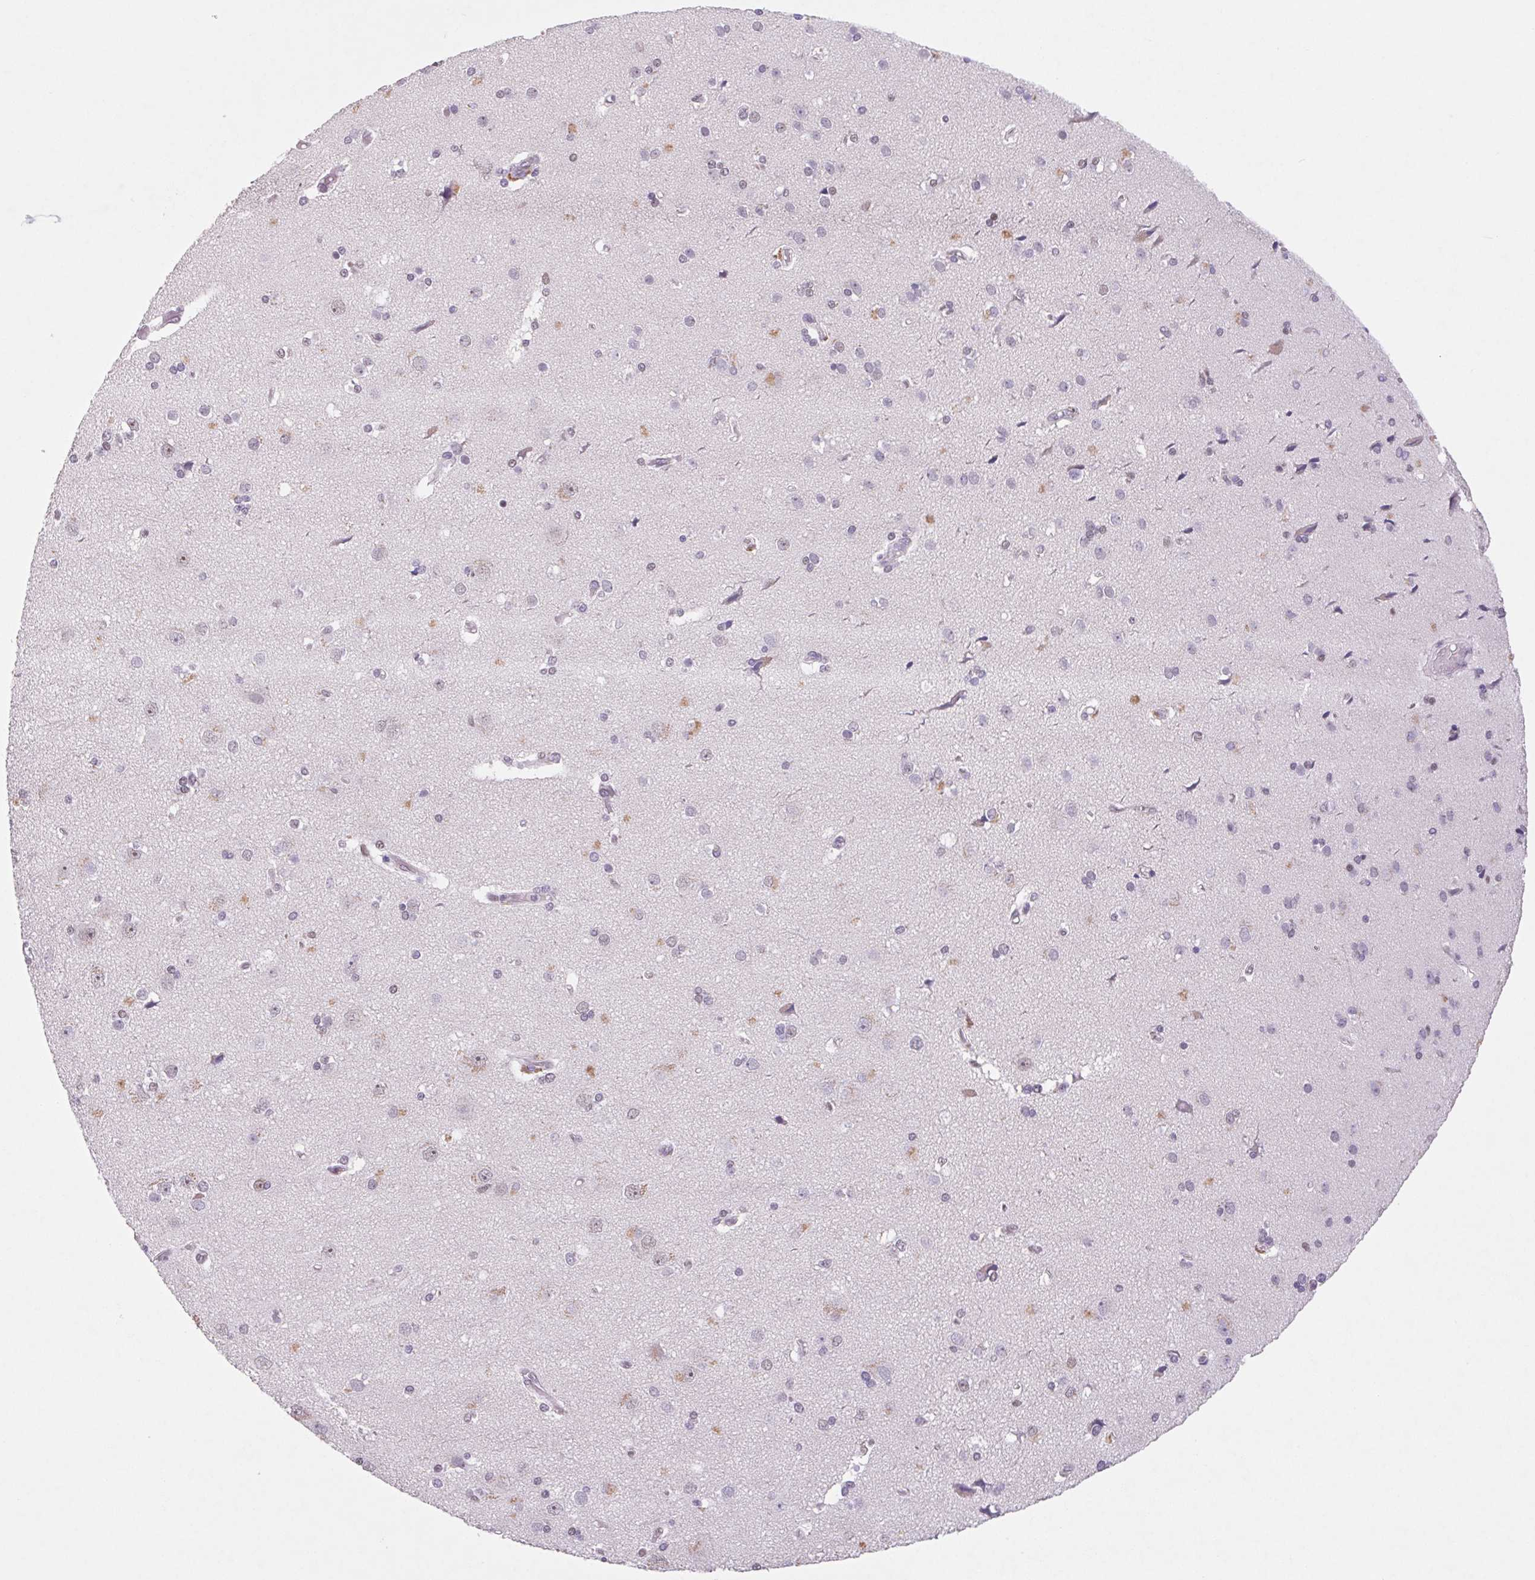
{"staining": {"intensity": "negative", "quantity": "none", "location": "none"}, "tissue": "cerebral cortex", "cell_type": "Endothelial cells", "image_type": "normal", "snomed": [{"axis": "morphology", "description": "Normal tissue, NOS"}, {"axis": "morphology", "description": "Glioma, malignant, High grade"}, {"axis": "topography", "description": "Cerebral cortex"}], "caption": "Immunohistochemistry of unremarkable cerebral cortex shows no positivity in endothelial cells. Nuclei are stained in blue.", "gene": "DPPA5", "patient": {"sex": "male", "age": 71}}